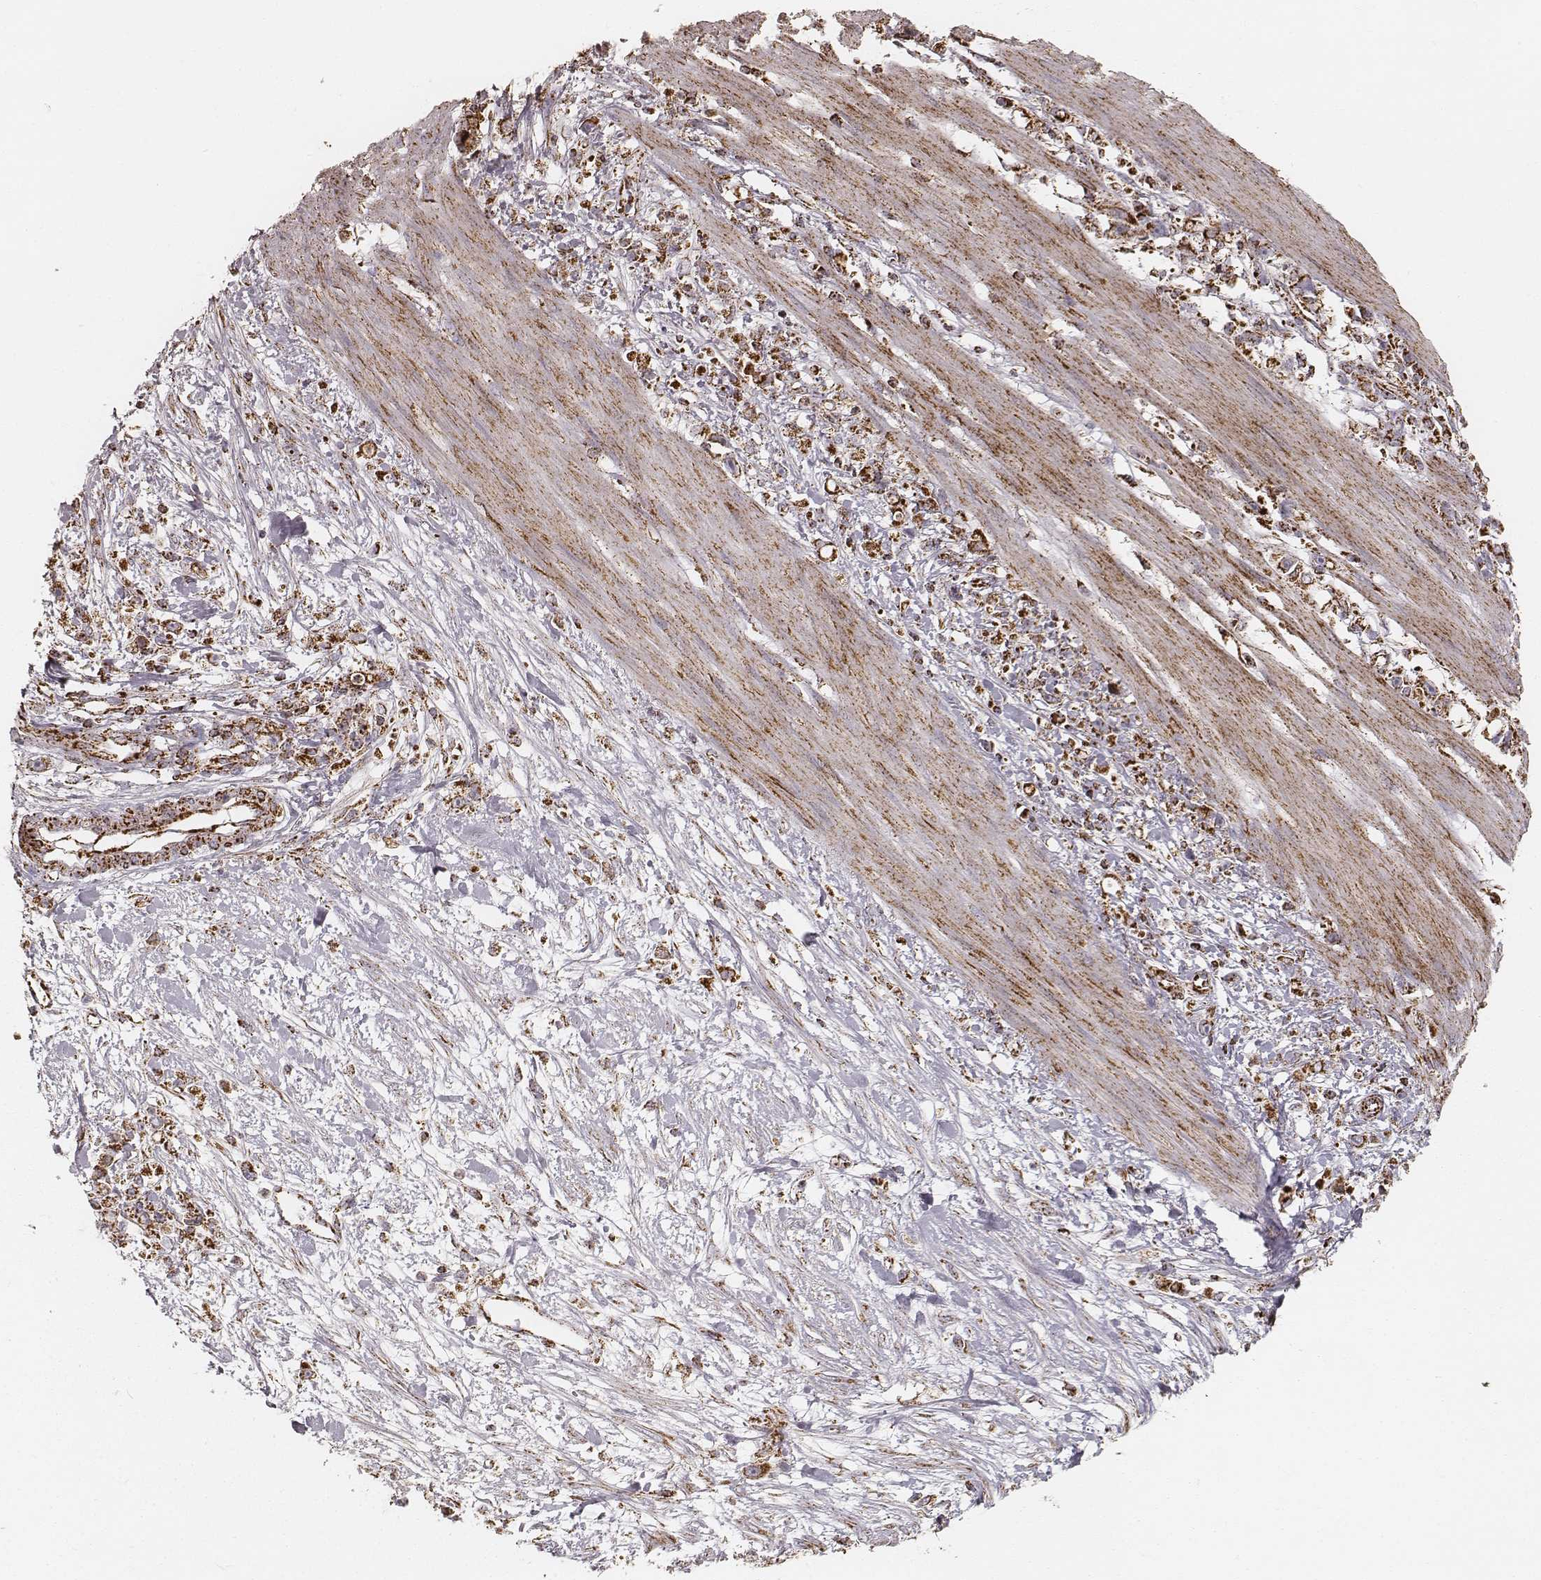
{"staining": {"intensity": "strong", "quantity": ">75%", "location": "cytoplasmic/membranous"}, "tissue": "stomach cancer", "cell_type": "Tumor cells", "image_type": "cancer", "snomed": [{"axis": "morphology", "description": "Adenocarcinoma, NOS"}, {"axis": "topography", "description": "Stomach"}], "caption": "High-magnification brightfield microscopy of stomach adenocarcinoma stained with DAB (3,3'-diaminobenzidine) (brown) and counterstained with hematoxylin (blue). tumor cells exhibit strong cytoplasmic/membranous expression is seen in about>75% of cells.", "gene": "CS", "patient": {"sex": "female", "age": 59}}